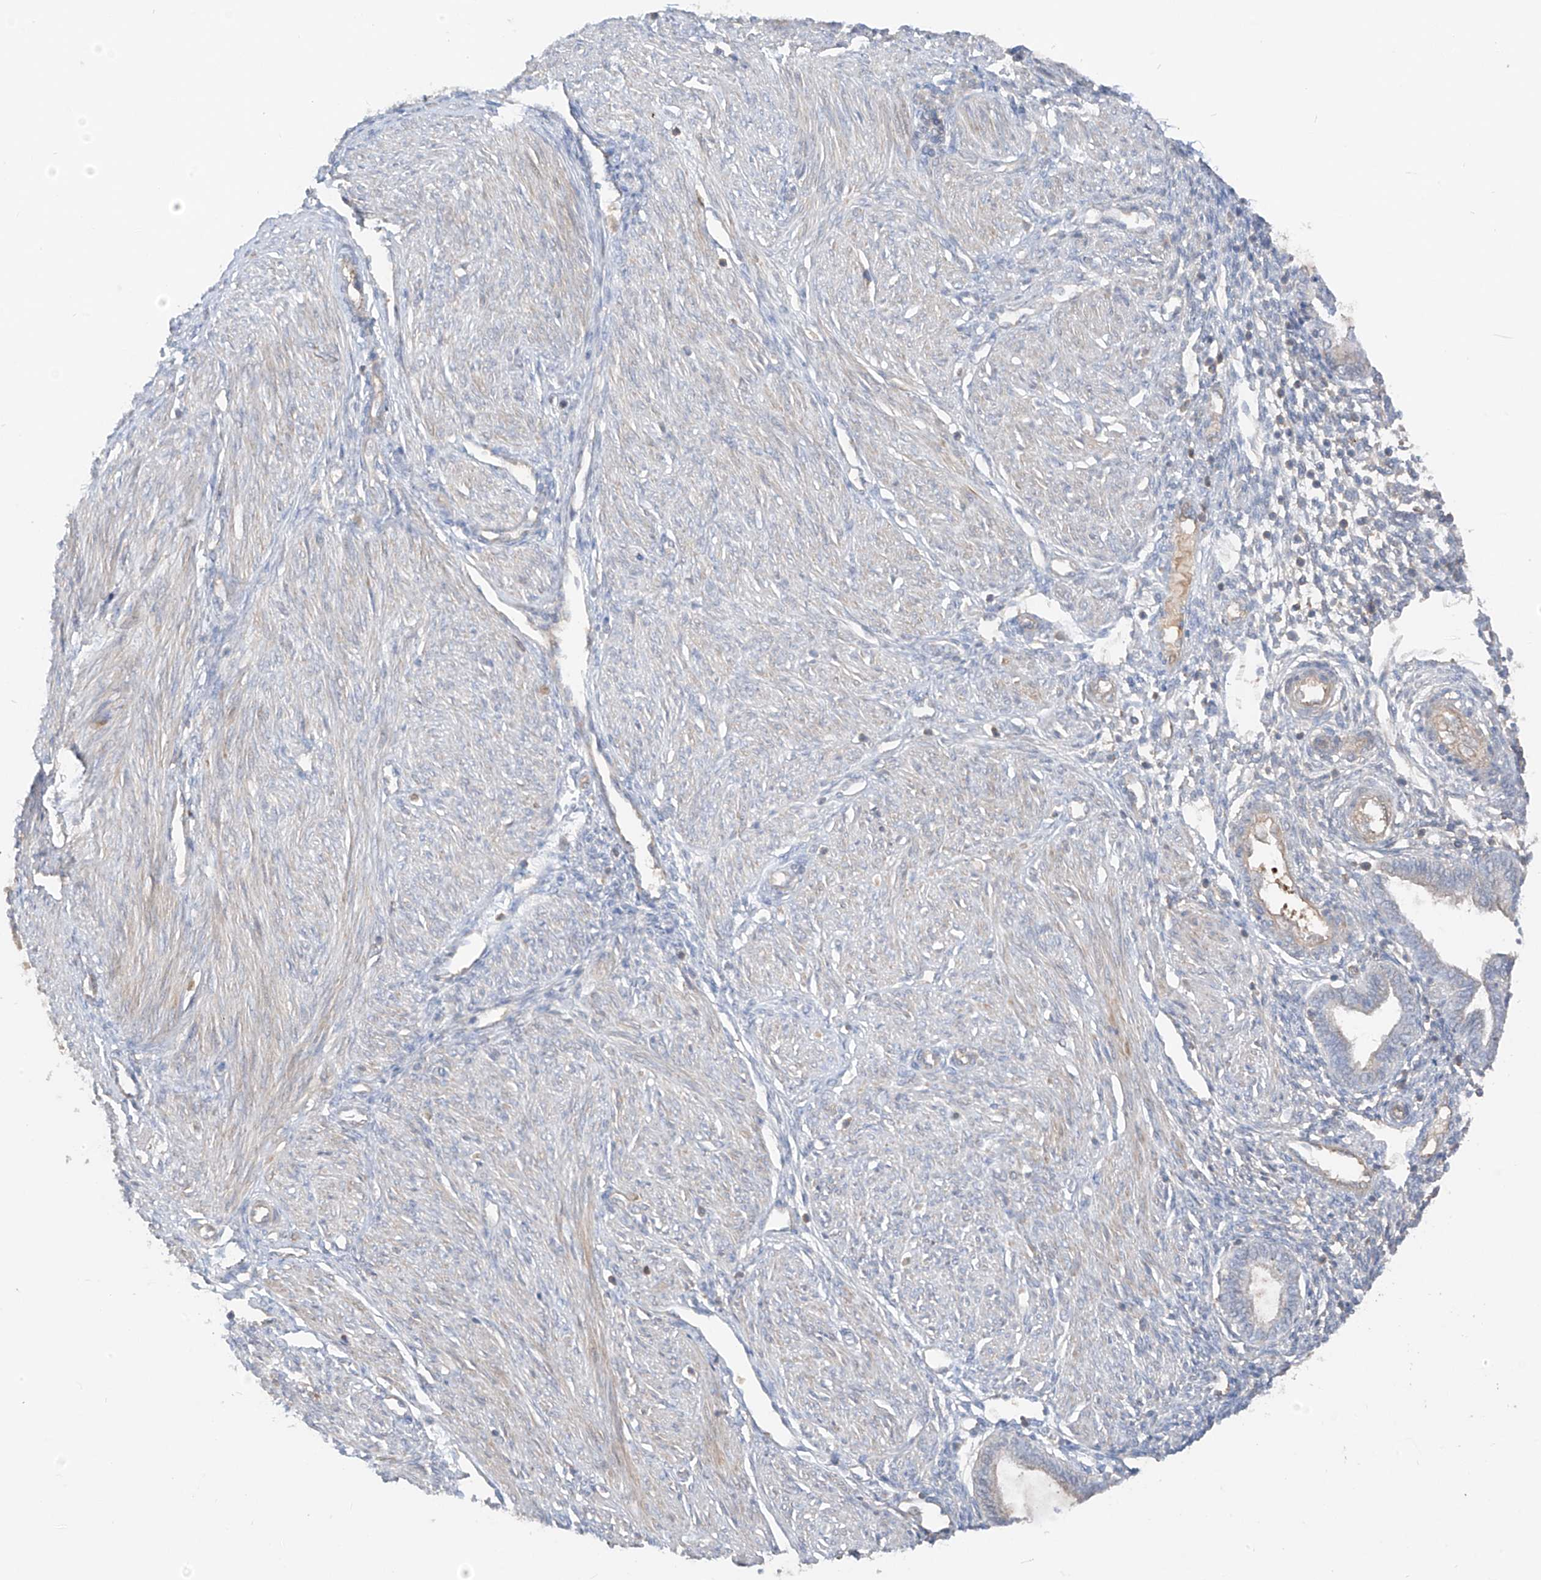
{"staining": {"intensity": "negative", "quantity": "none", "location": "none"}, "tissue": "endometrium", "cell_type": "Cells in endometrial stroma", "image_type": "normal", "snomed": [{"axis": "morphology", "description": "Normal tissue, NOS"}, {"axis": "topography", "description": "Endometrium"}], "caption": "Image shows no protein expression in cells in endometrial stroma of benign endometrium.", "gene": "CACNA2D4", "patient": {"sex": "female", "age": 53}}